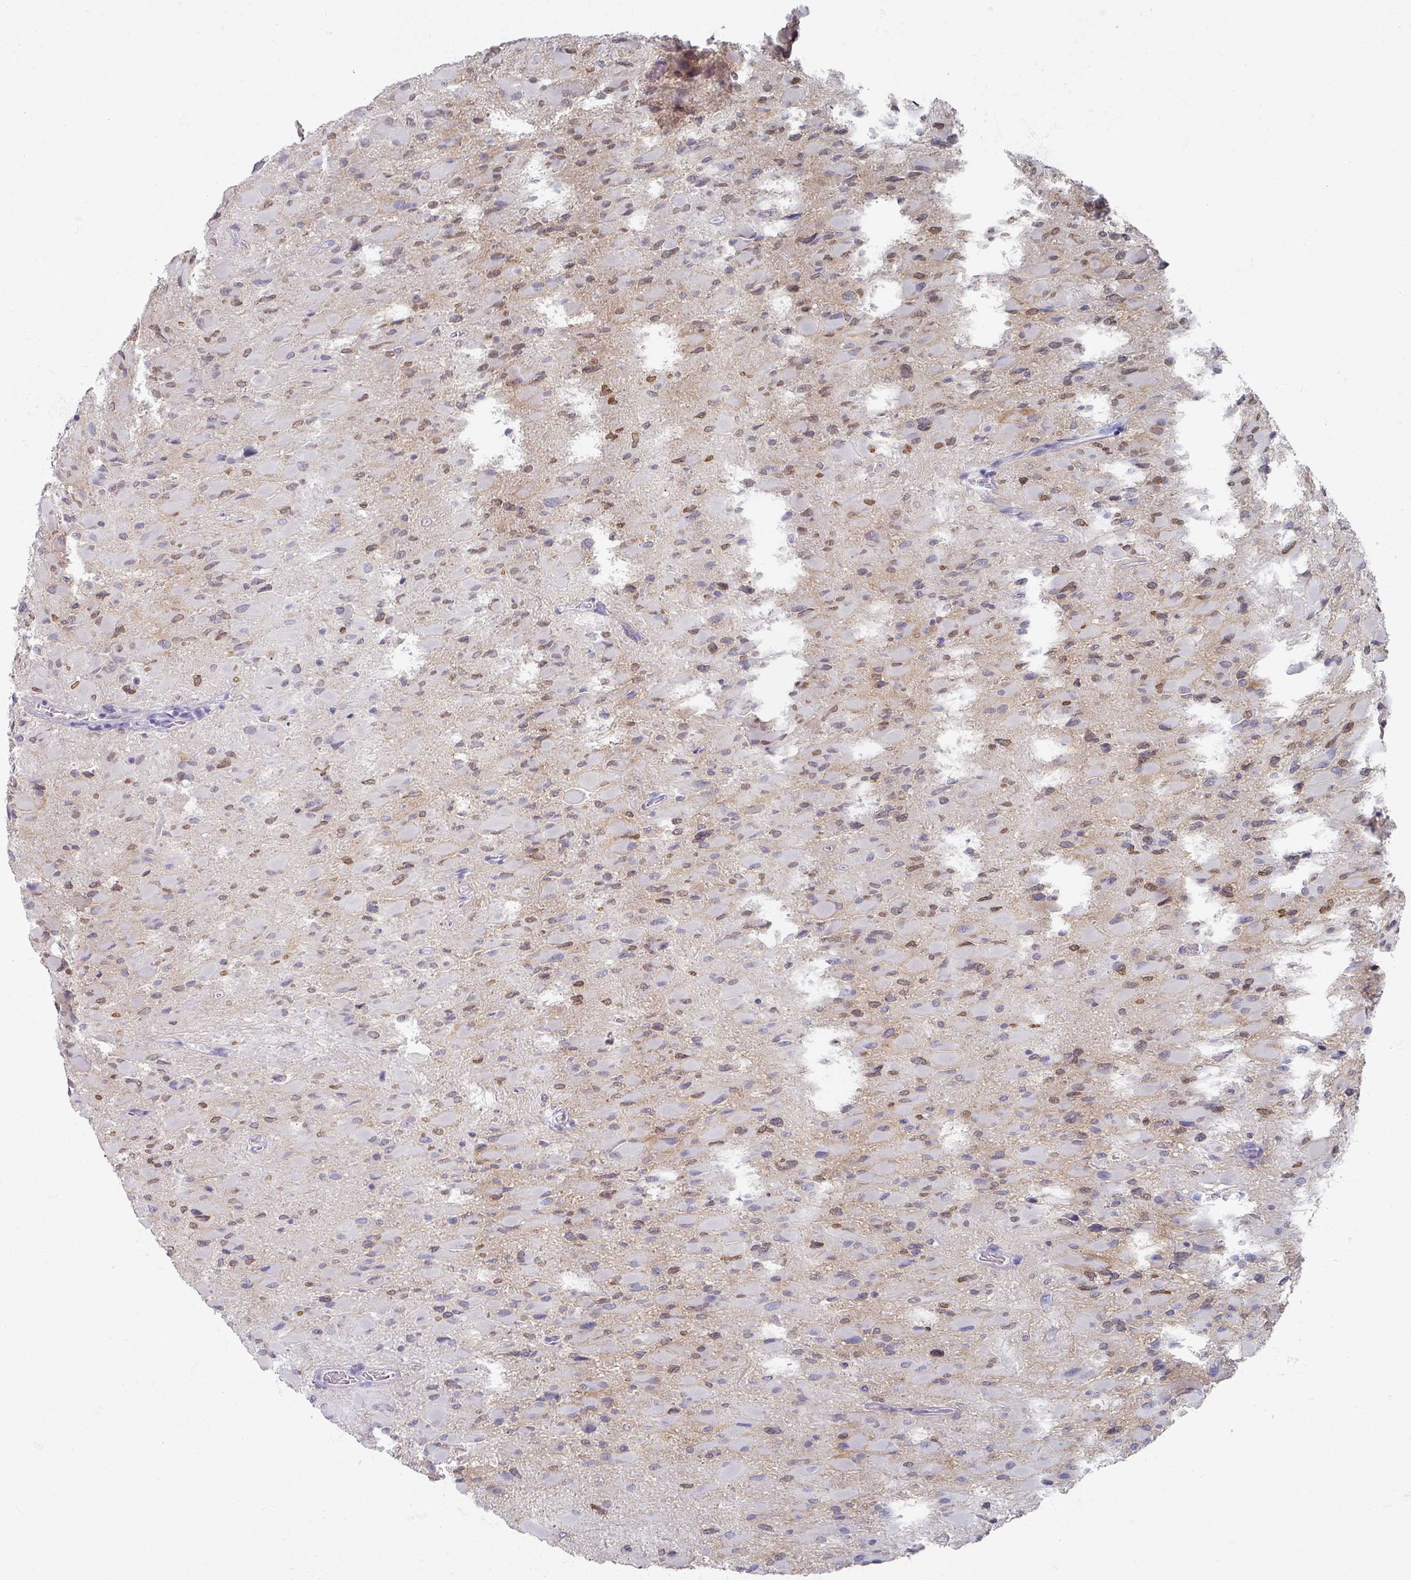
{"staining": {"intensity": "moderate", "quantity": ">75%", "location": "nuclear"}, "tissue": "glioma", "cell_type": "Tumor cells", "image_type": "cancer", "snomed": [{"axis": "morphology", "description": "Glioma, malignant, High grade"}, {"axis": "topography", "description": "Cerebral cortex"}], "caption": "Moderate nuclear protein positivity is present in approximately >75% of tumor cells in malignant glioma (high-grade).", "gene": "OMG", "patient": {"sex": "female", "age": 36}}